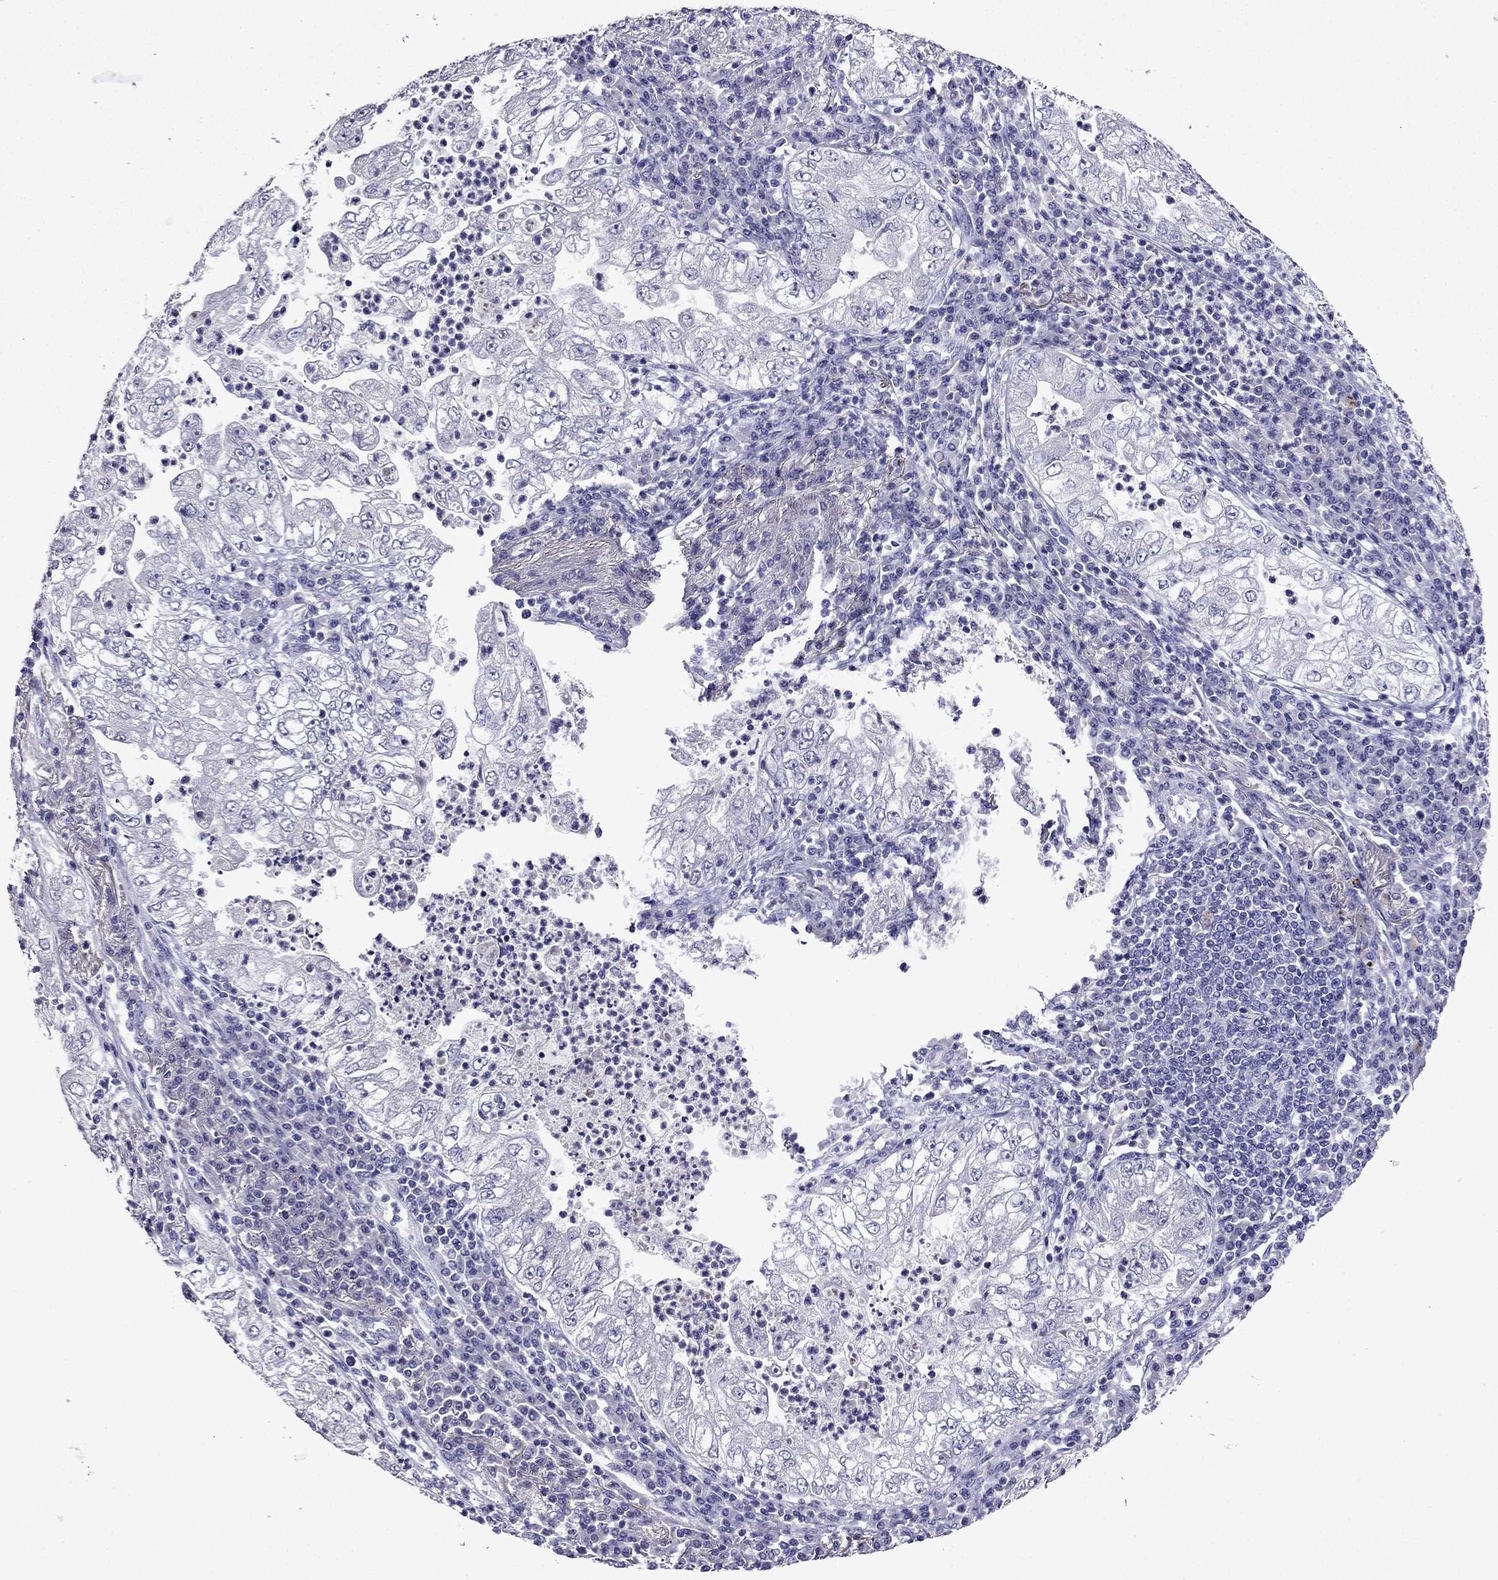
{"staining": {"intensity": "negative", "quantity": "none", "location": "none"}, "tissue": "lung cancer", "cell_type": "Tumor cells", "image_type": "cancer", "snomed": [{"axis": "morphology", "description": "Adenocarcinoma, NOS"}, {"axis": "topography", "description": "Lung"}], "caption": "Histopathology image shows no significant protein expression in tumor cells of adenocarcinoma (lung).", "gene": "DNAH17", "patient": {"sex": "female", "age": 73}}